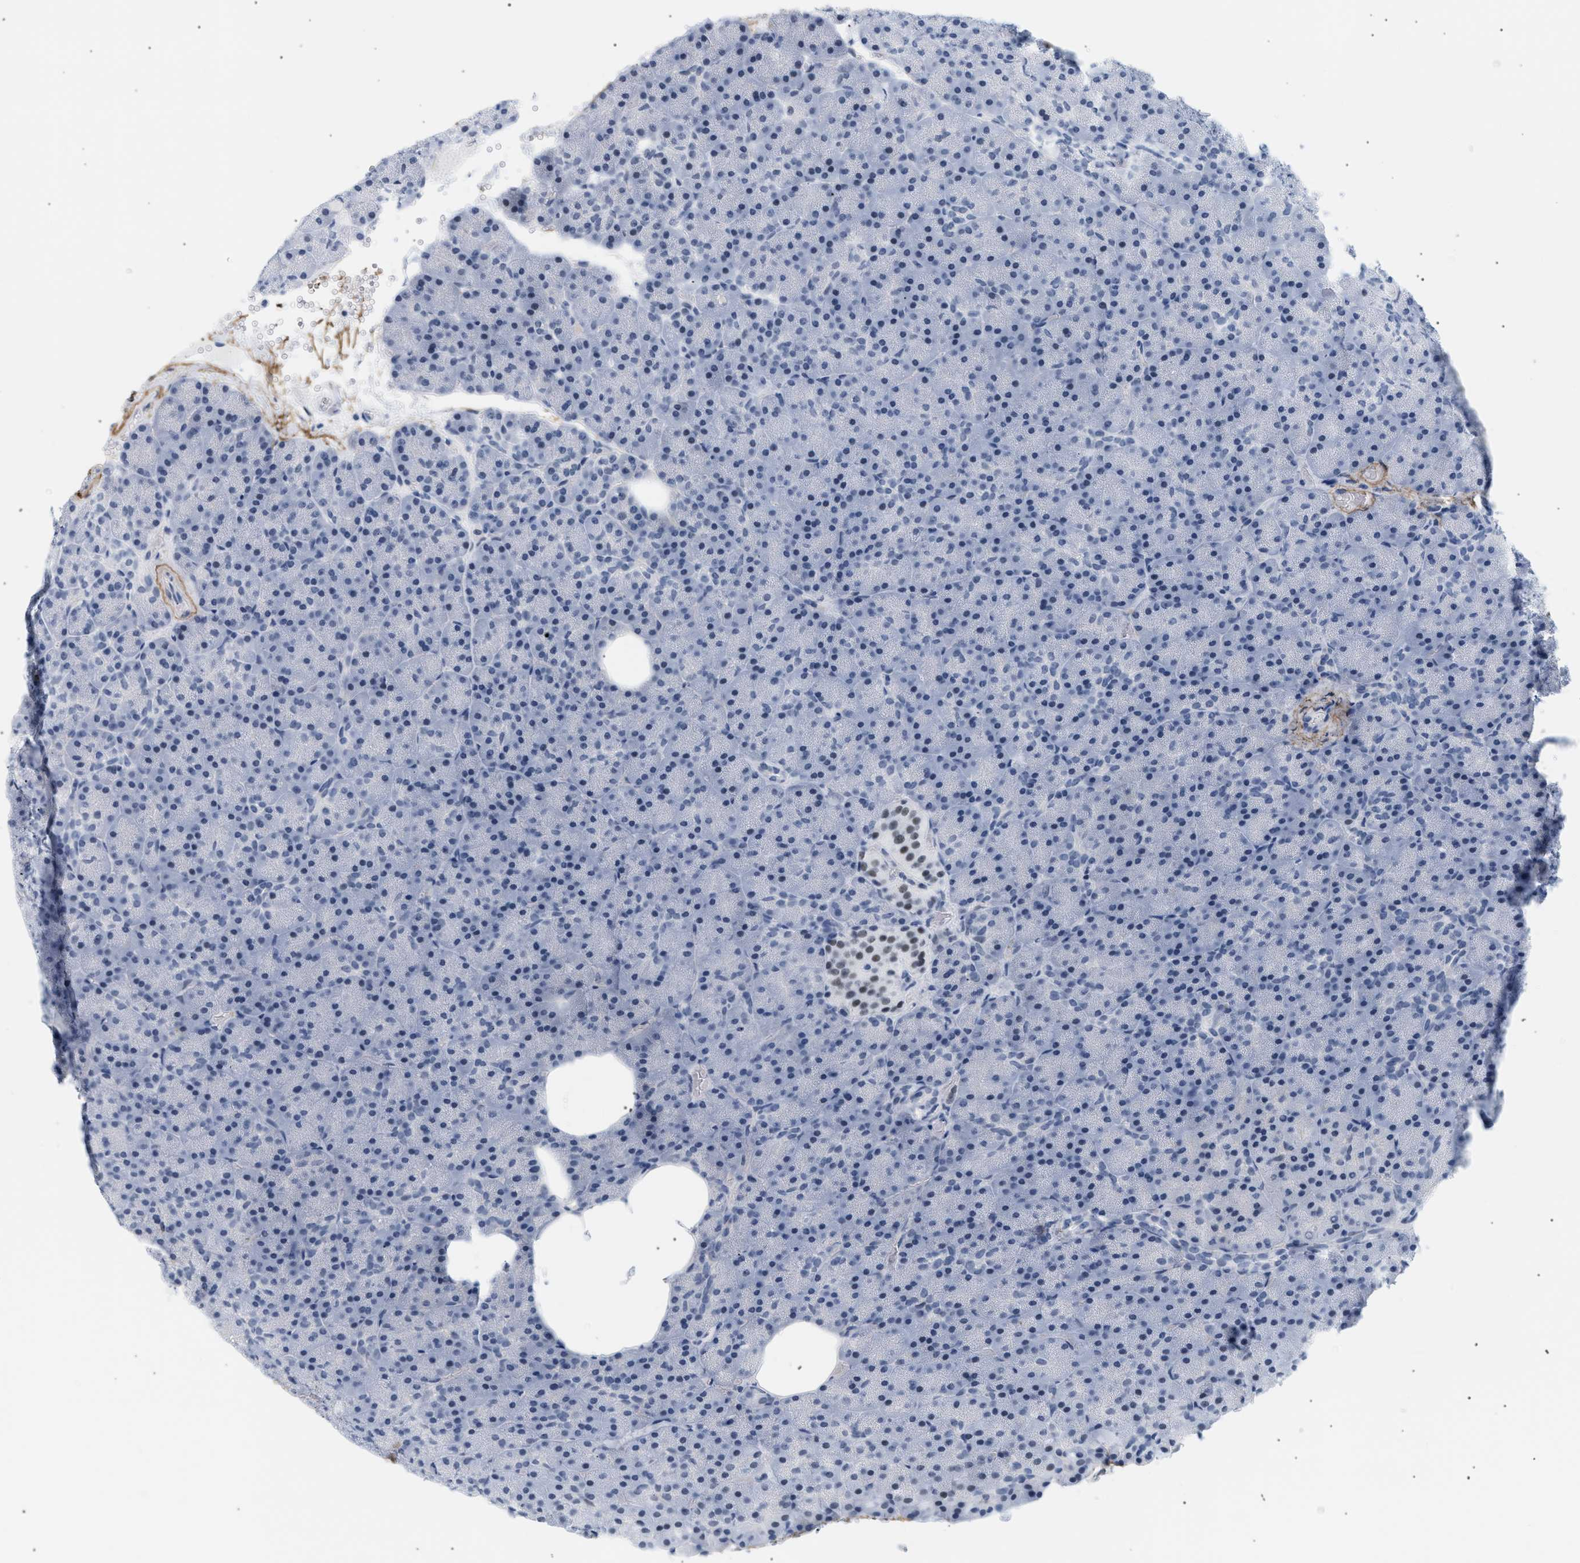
{"staining": {"intensity": "negative", "quantity": "none", "location": "none"}, "tissue": "pancreas", "cell_type": "Exocrine glandular cells", "image_type": "normal", "snomed": [{"axis": "morphology", "description": "Normal tissue, NOS"}, {"axis": "topography", "description": "Pancreas"}], "caption": "Pancreas stained for a protein using IHC exhibits no staining exocrine glandular cells.", "gene": "ELN", "patient": {"sex": "female", "age": 35}}